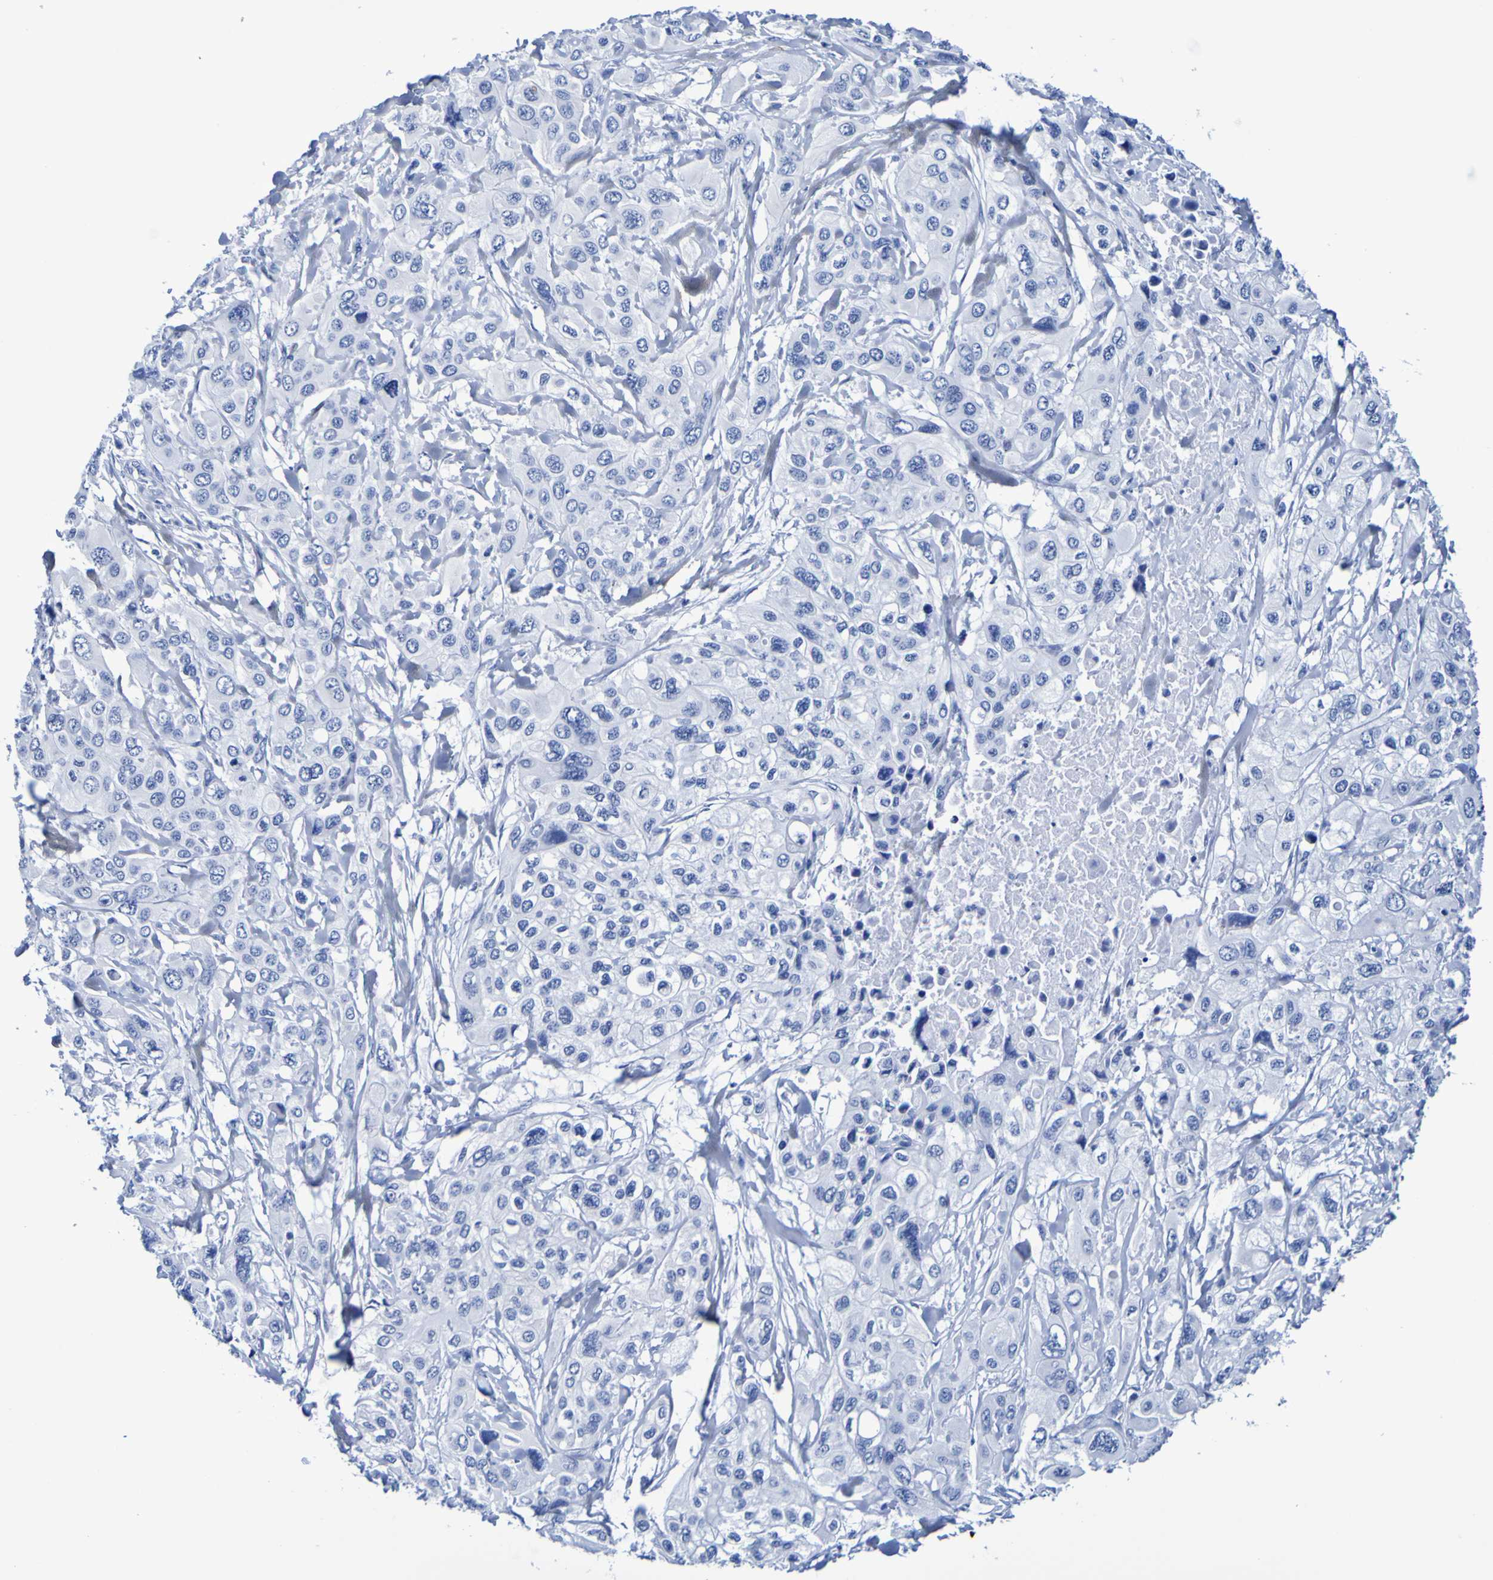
{"staining": {"intensity": "negative", "quantity": "none", "location": "none"}, "tissue": "pancreatic cancer", "cell_type": "Tumor cells", "image_type": "cancer", "snomed": [{"axis": "morphology", "description": "Adenocarcinoma, NOS"}, {"axis": "topography", "description": "Pancreas"}], "caption": "Immunohistochemistry of human pancreatic cancer exhibits no staining in tumor cells.", "gene": "DPEP1", "patient": {"sex": "male", "age": 73}}